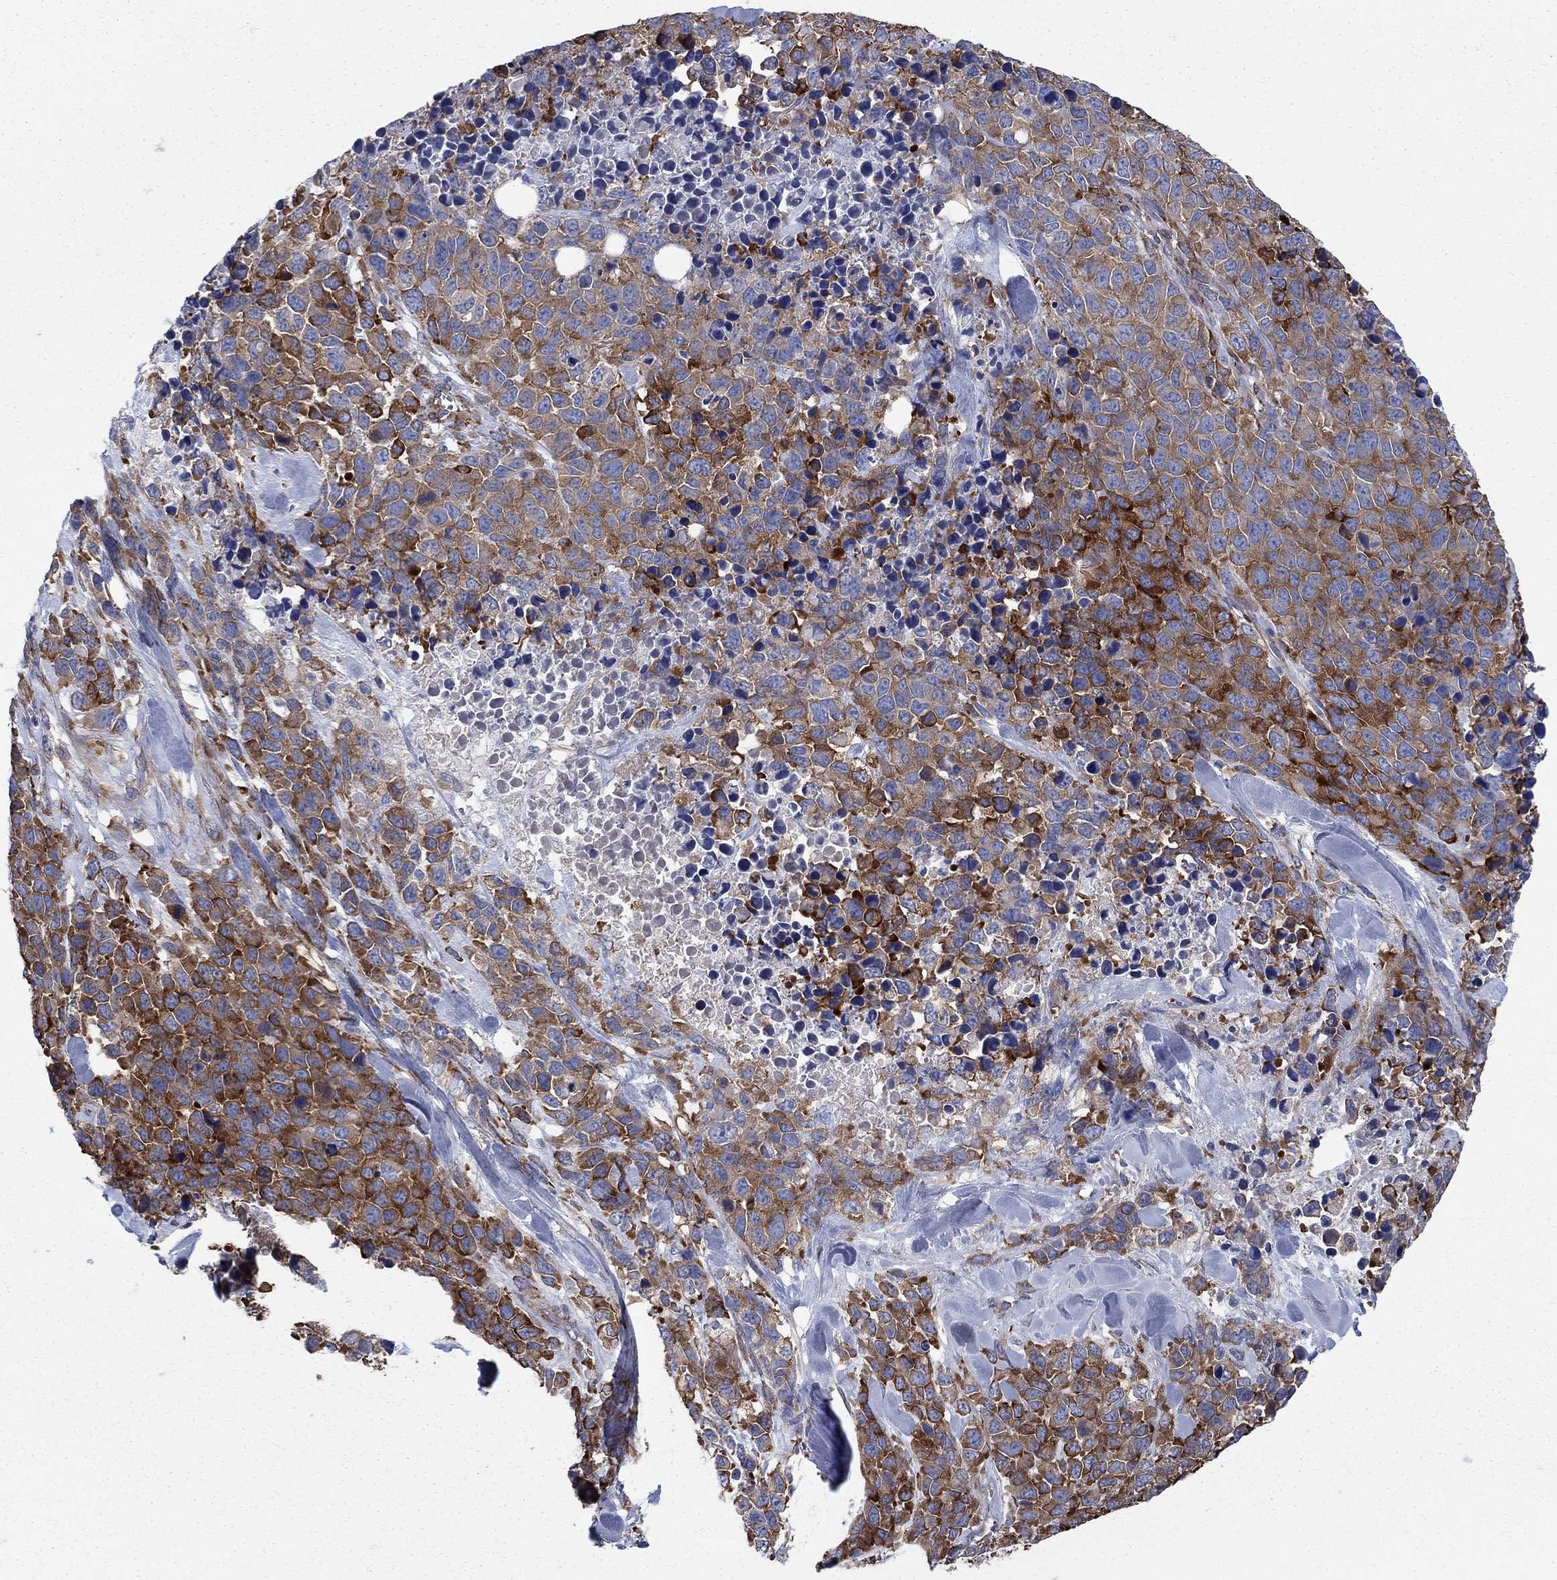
{"staining": {"intensity": "strong", "quantity": "25%-75%", "location": "cytoplasmic/membranous"}, "tissue": "melanoma", "cell_type": "Tumor cells", "image_type": "cancer", "snomed": [{"axis": "morphology", "description": "Malignant melanoma, Metastatic site"}, {"axis": "topography", "description": "Skin"}], "caption": "There is high levels of strong cytoplasmic/membranous staining in tumor cells of malignant melanoma (metastatic site), as demonstrated by immunohistochemical staining (brown color).", "gene": "SEPTIN8", "patient": {"sex": "male", "age": 84}}